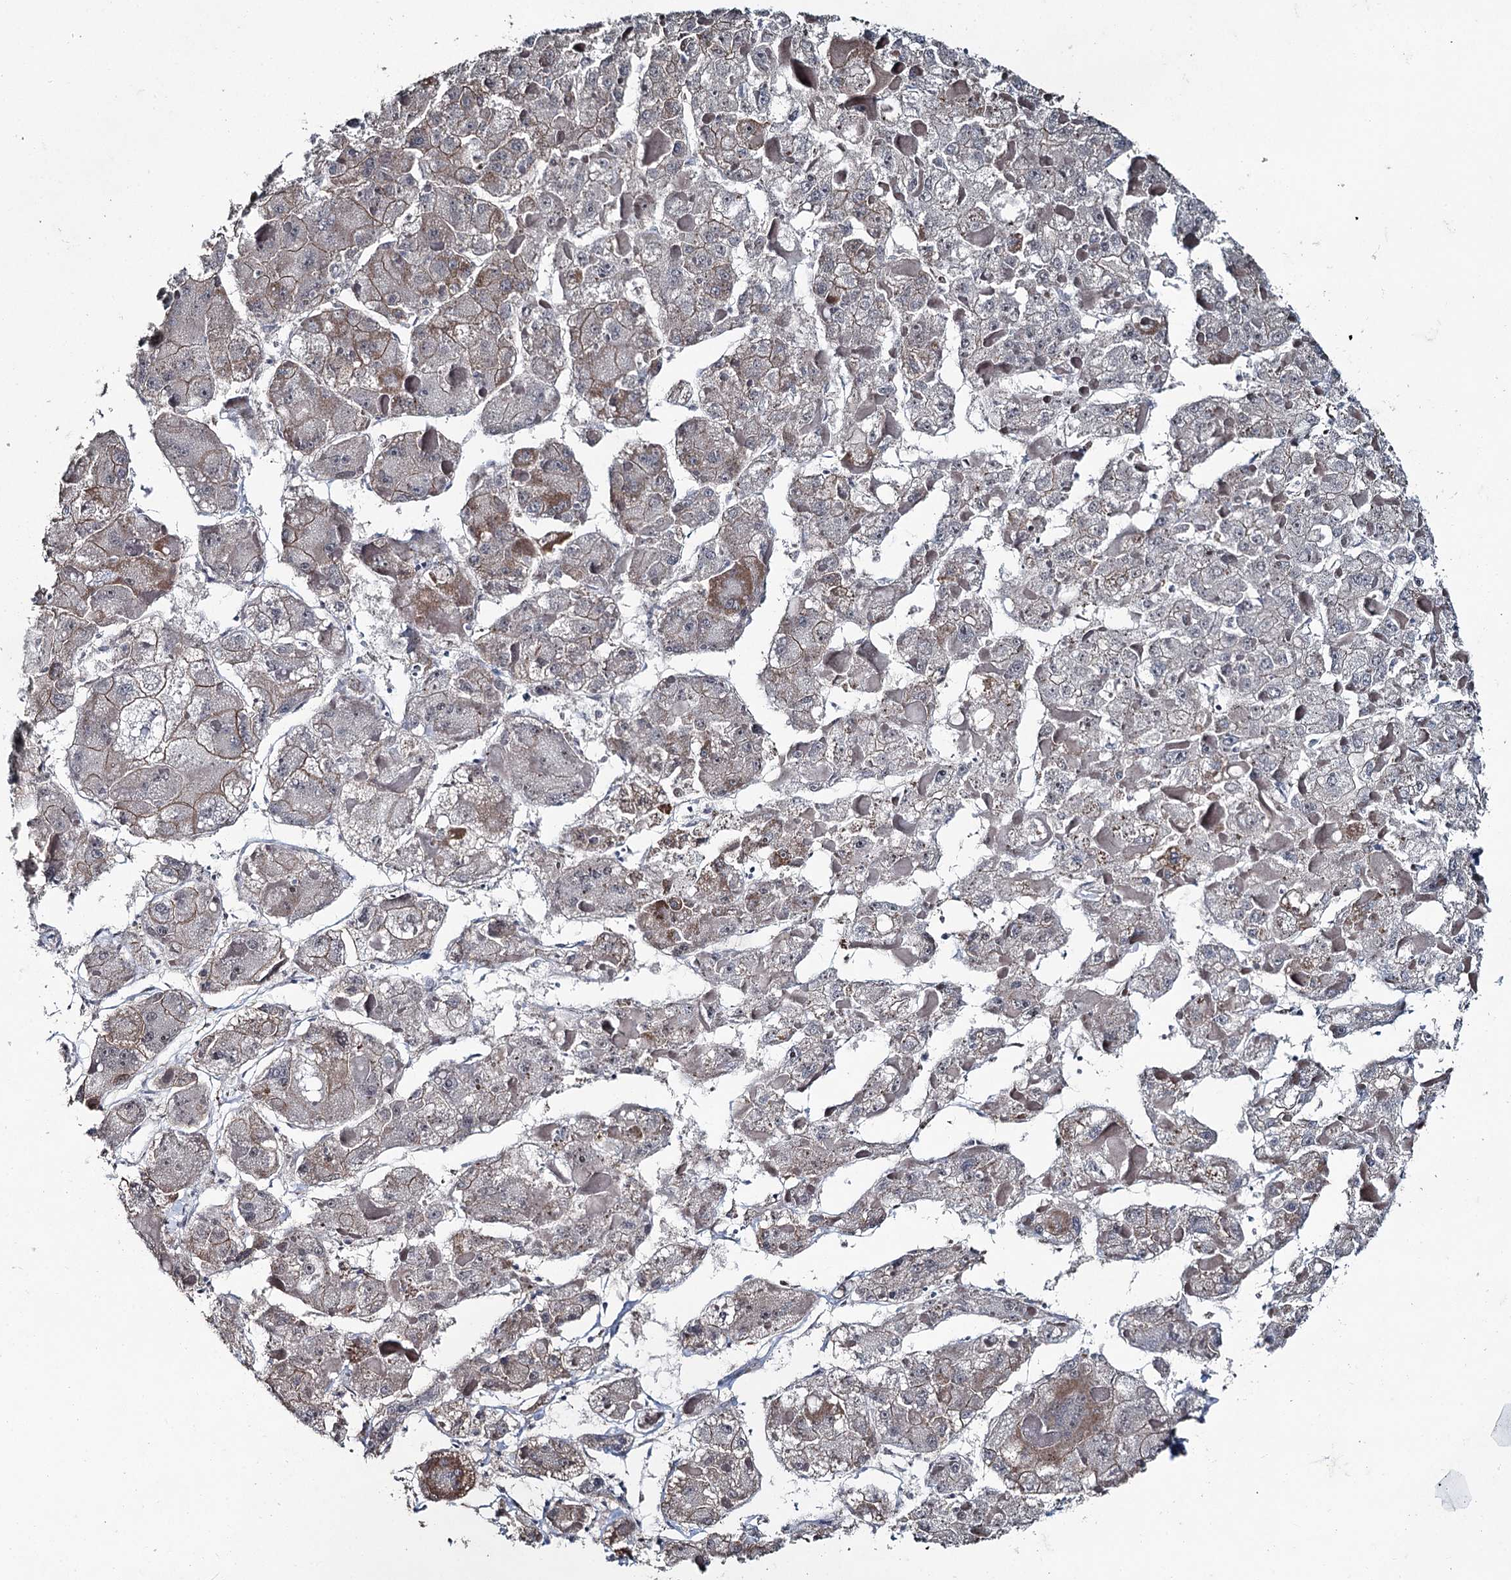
{"staining": {"intensity": "moderate", "quantity": ">75%", "location": "cytoplasmic/membranous"}, "tissue": "liver cancer", "cell_type": "Tumor cells", "image_type": "cancer", "snomed": [{"axis": "morphology", "description": "Carcinoma, Hepatocellular, NOS"}, {"axis": "topography", "description": "Liver"}], "caption": "High-power microscopy captured an immunohistochemistry micrograph of liver cancer, revealing moderate cytoplasmic/membranous staining in approximately >75% of tumor cells.", "gene": "FAM120B", "patient": {"sex": "female", "age": 73}}